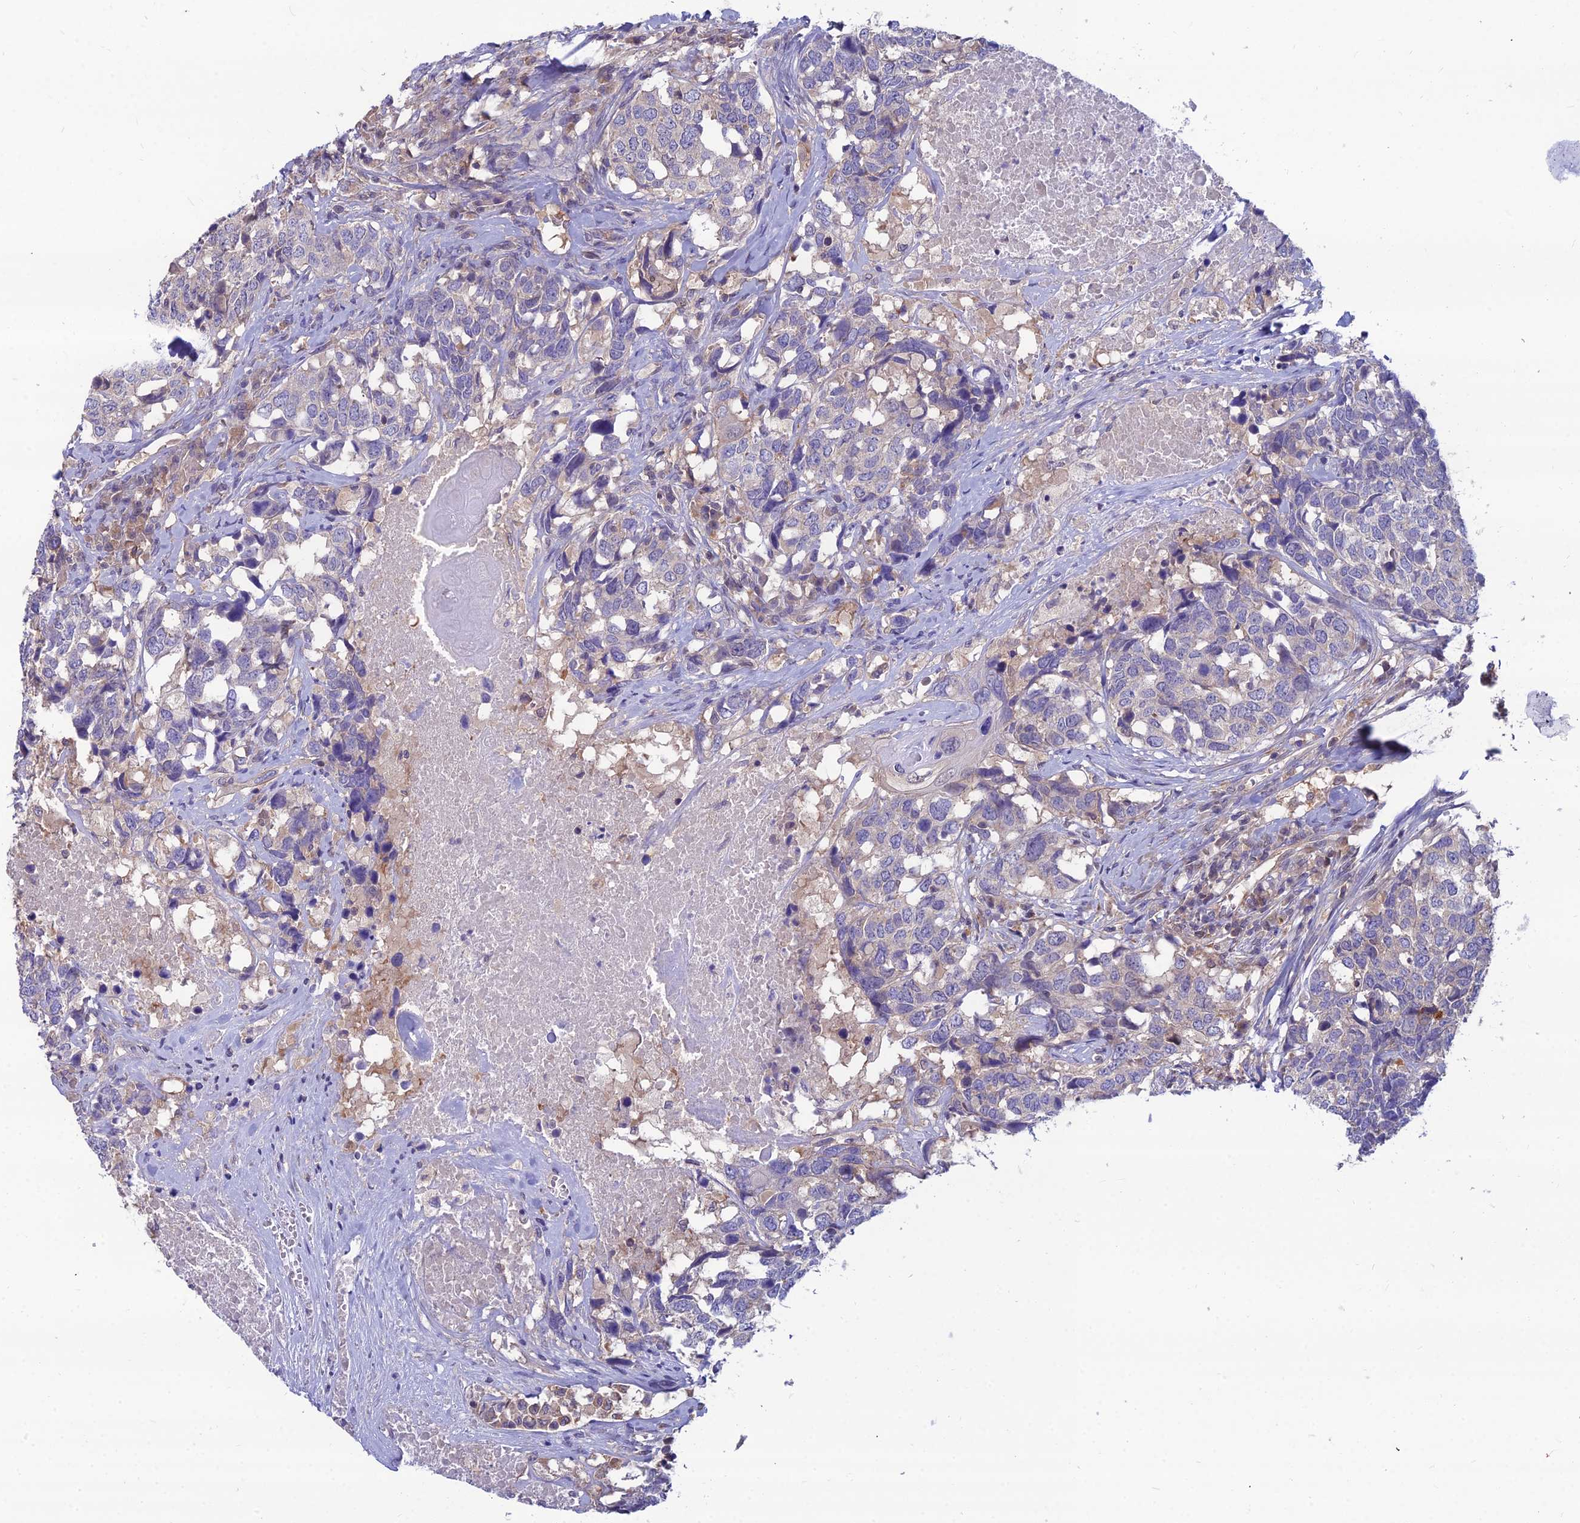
{"staining": {"intensity": "negative", "quantity": "none", "location": "none"}, "tissue": "head and neck cancer", "cell_type": "Tumor cells", "image_type": "cancer", "snomed": [{"axis": "morphology", "description": "Squamous cell carcinoma, NOS"}, {"axis": "topography", "description": "Head-Neck"}], "caption": "Immunohistochemistry (IHC) histopathology image of head and neck squamous cell carcinoma stained for a protein (brown), which exhibits no staining in tumor cells.", "gene": "MVD", "patient": {"sex": "male", "age": 66}}